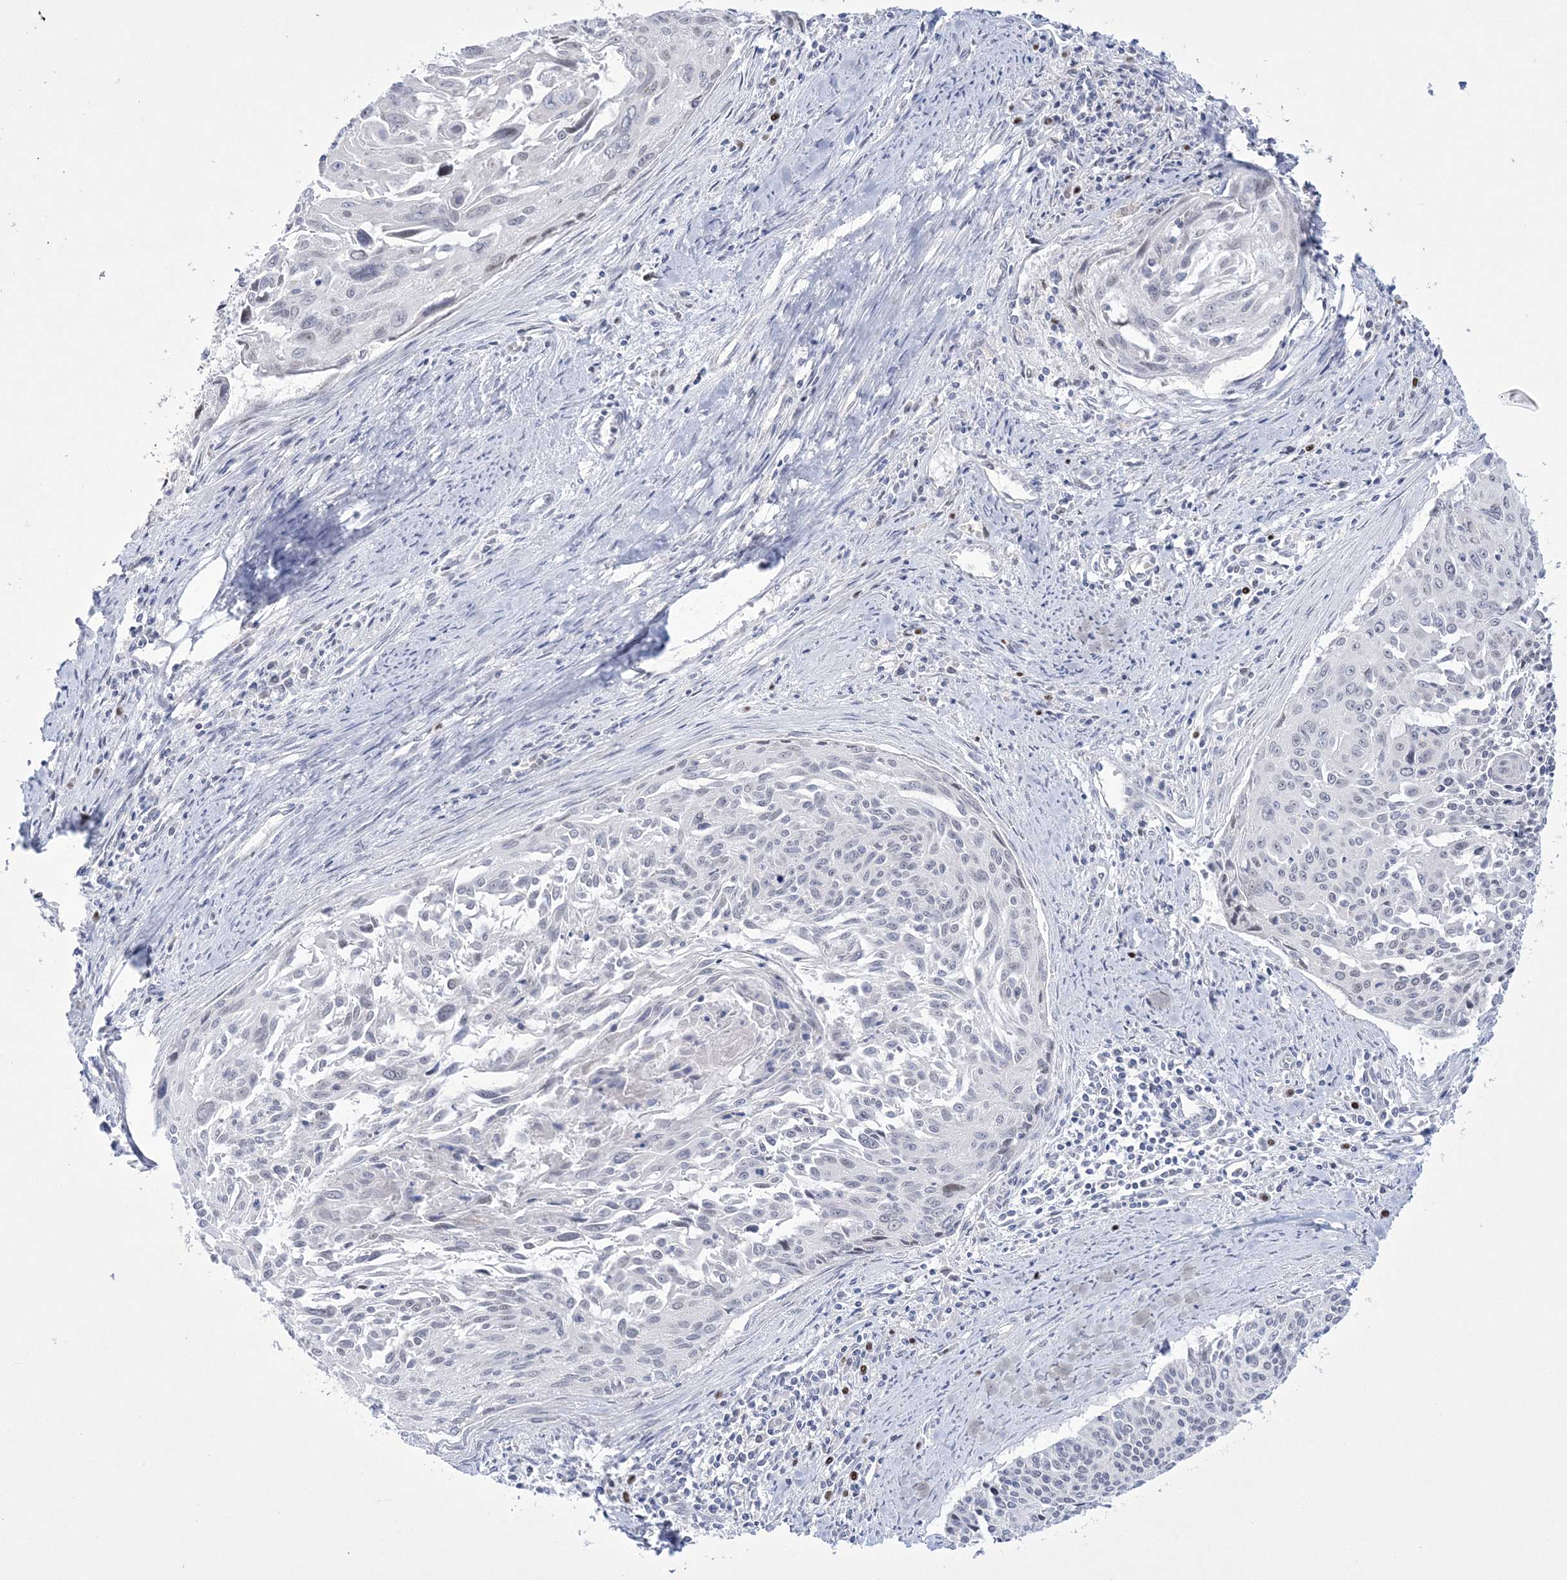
{"staining": {"intensity": "negative", "quantity": "none", "location": "none"}, "tissue": "cervical cancer", "cell_type": "Tumor cells", "image_type": "cancer", "snomed": [{"axis": "morphology", "description": "Squamous cell carcinoma, NOS"}, {"axis": "topography", "description": "Cervix"}], "caption": "Tumor cells show no significant protein positivity in squamous cell carcinoma (cervical). (Brightfield microscopy of DAB immunohistochemistry at high magnification).", "gene": "WDR27", "patient": {"sex": "female", "age": 55}}